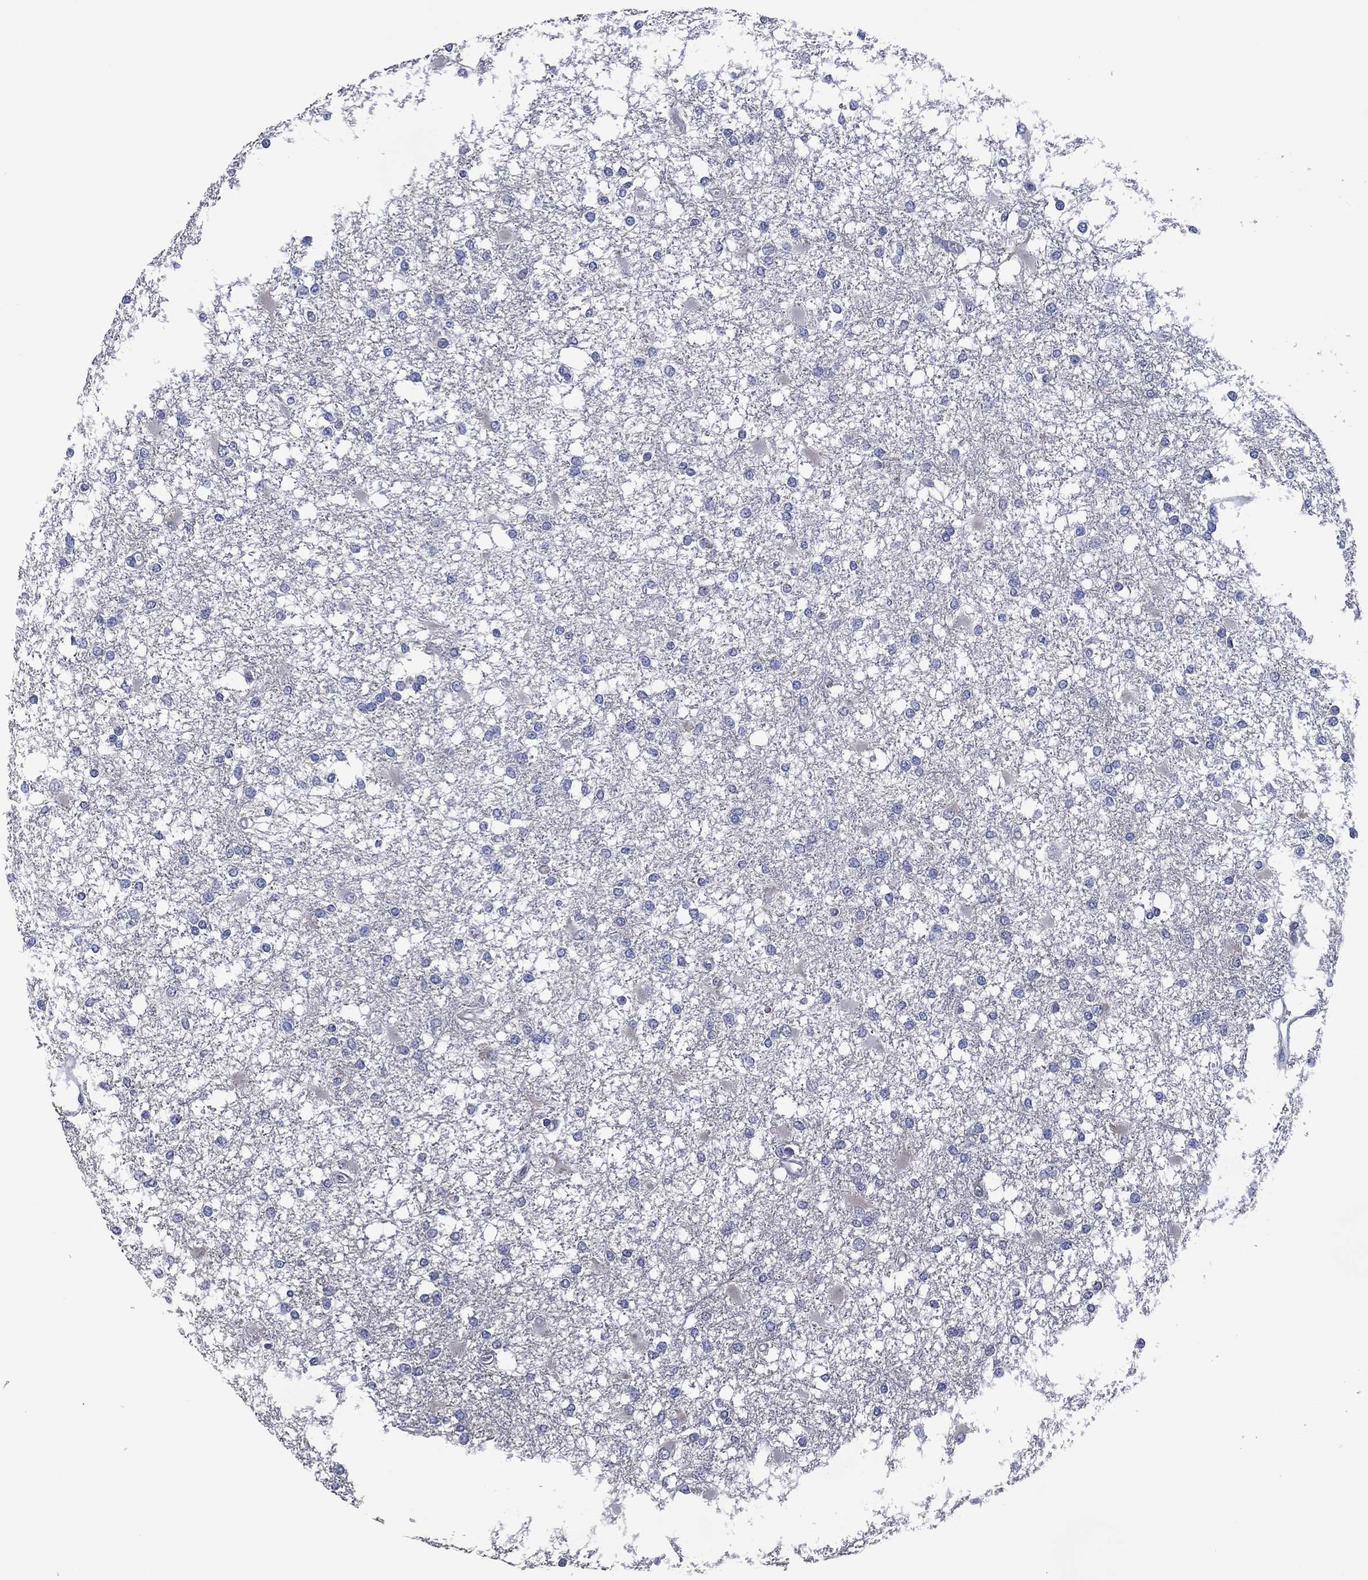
{"staining": {"intensity": "negative", "quantity": "none", "location": "none"}, "tissue": "glioma", "cell_type": "Tumor cells", "image_type": "cancer", "snomed": [{"axis": "morphology", "description": "Glioma, malignant, High grade"}, {"axis": "topography", "description": "Cerebral cortex"}], "caption": "Immunohistochemistry of high-grade glioma (malignant) displays no expression in tumor cells.", "gene": "USP26", "patient": {"sex": "male", "age": 79}}